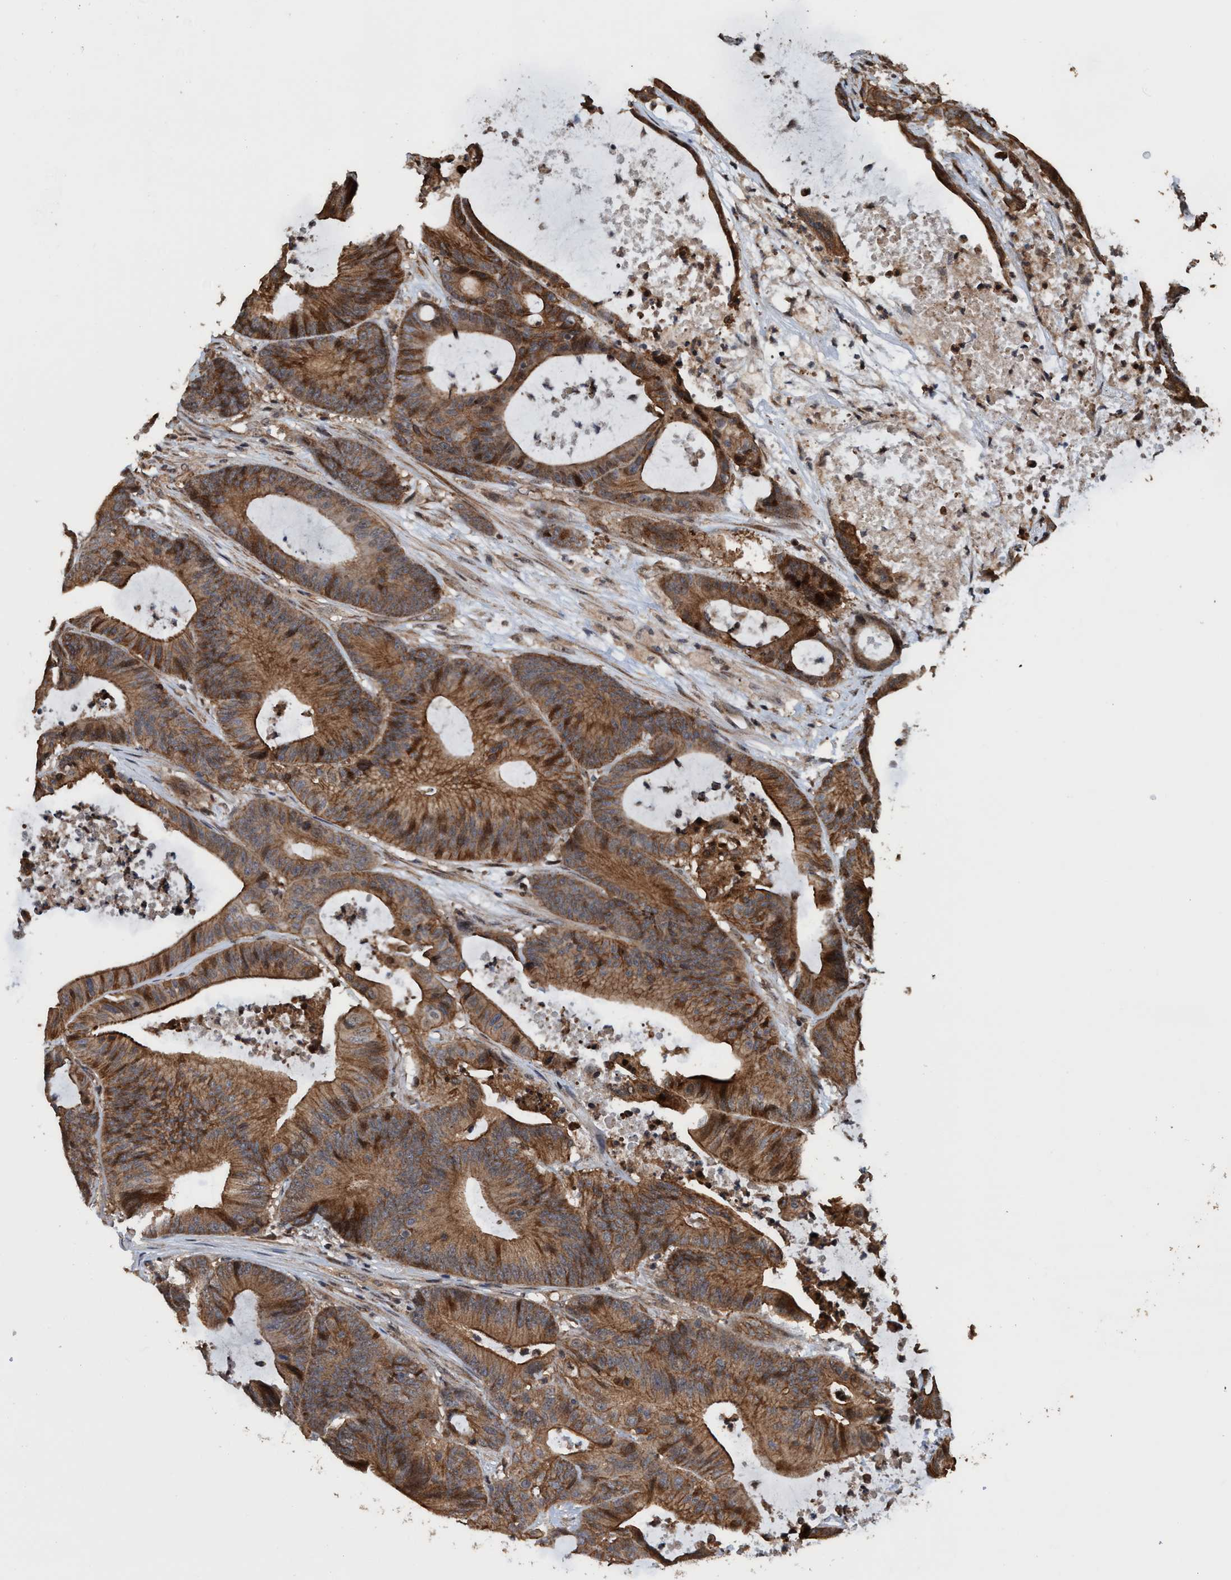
{"staining": {"intensity": "moderate", "quantity": ">75%", "location": "cytoplasmic/membranous"}, "tissue": "colorectal cancer", "cell_type": "Tumor cells", "image_type": "cancer", "snomed": [{"axis": "morphology", "description": "Adenocarcinoma, NOS"}, {"axis": "topography", "description": "Colon"}], "caption": "The histopathology image displays a brown stain indicating the presence of a protein in the cytoplasmic/membranous of tumor cells in colorectal cancer.", "gene": "TRPC7", "patient": {"sex": "female", "age": 84}}